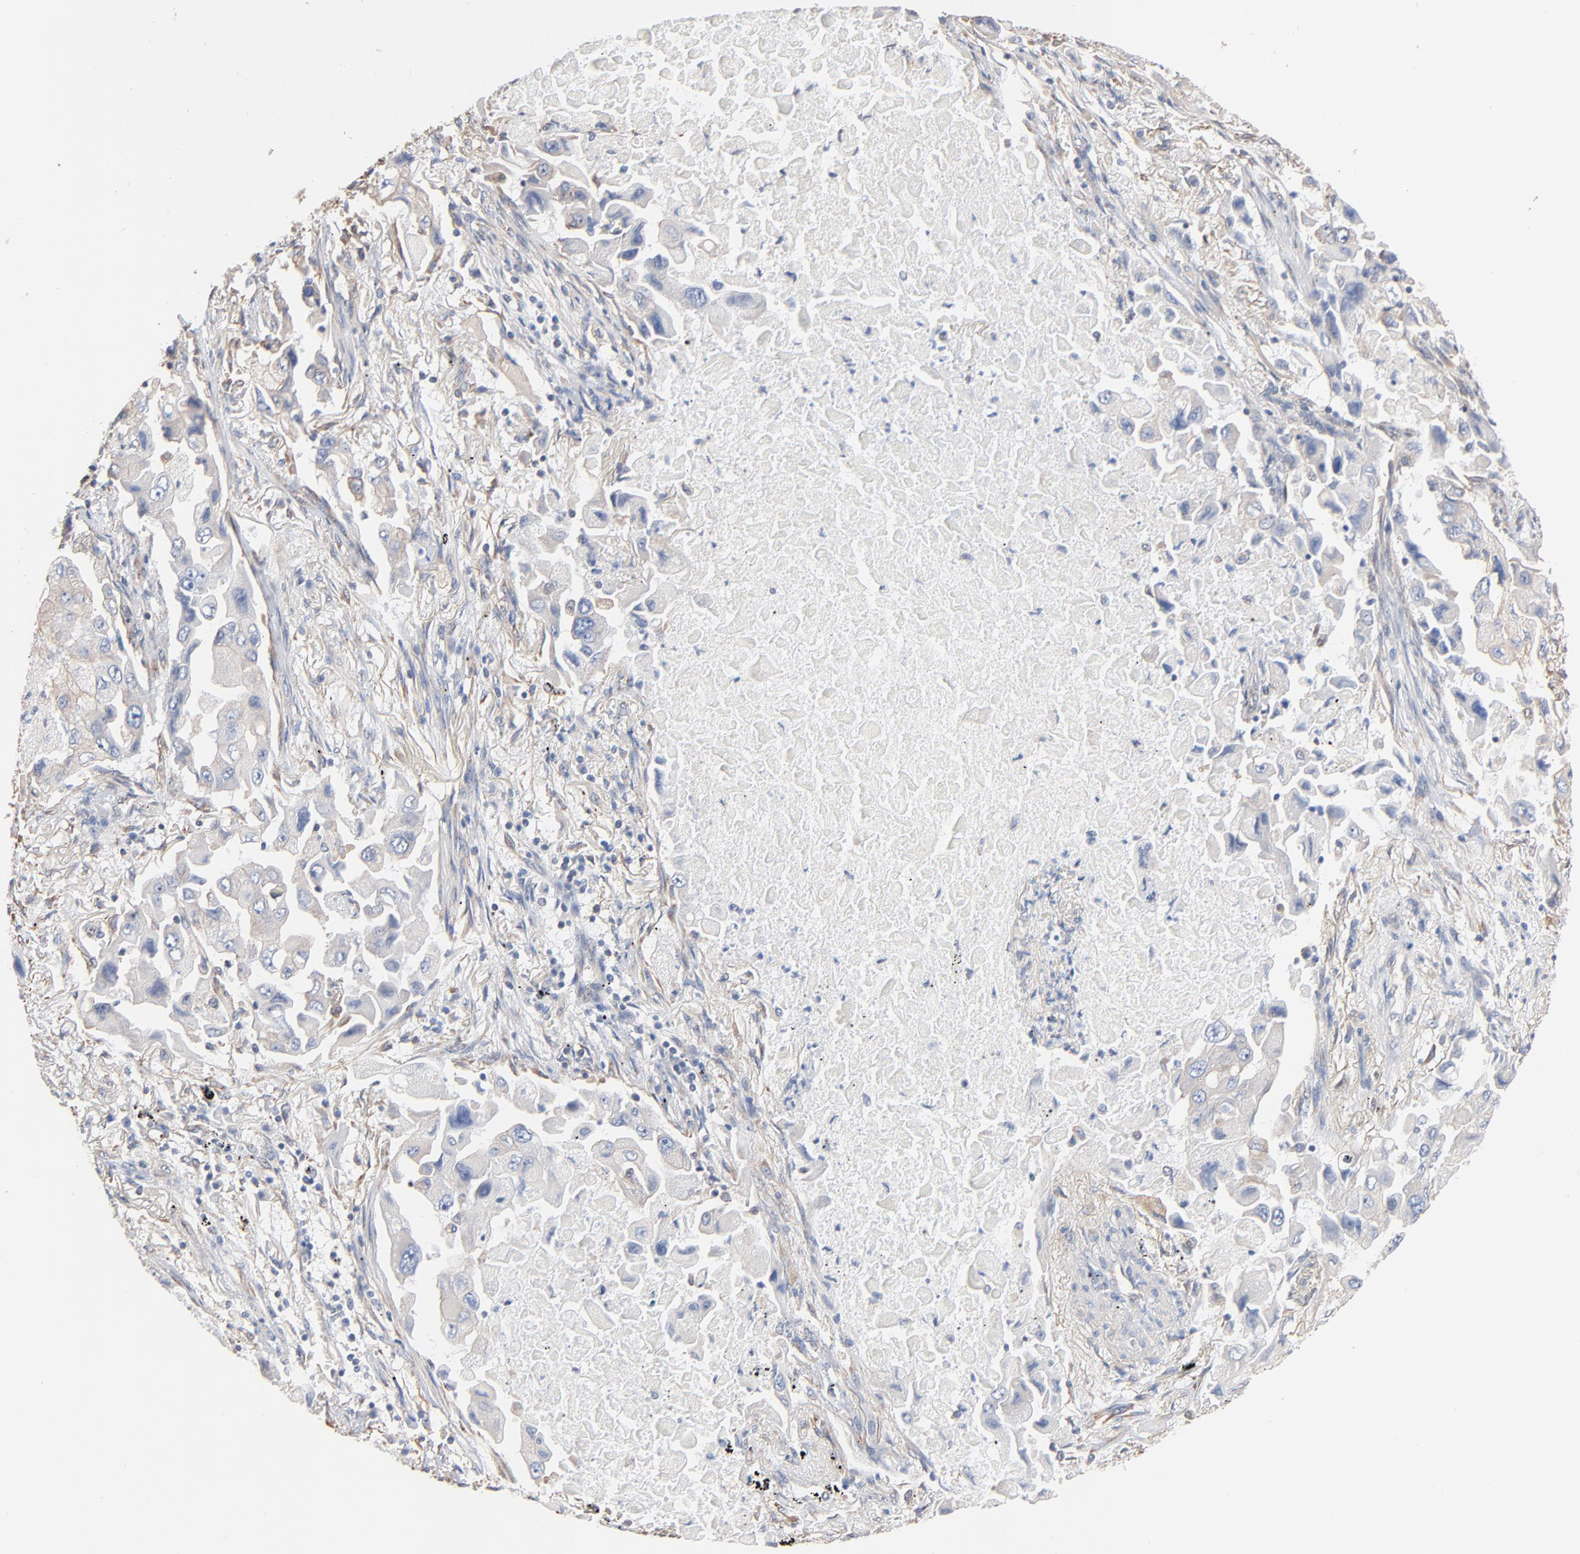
{"staining": {"intensity": "negative", "quantity": "none", "location": "none"}, "tissue": "lung cancer", "cell_type": "Tumor cells", "image_type": "cancer", "snomed": [{"axis": "morphology", "description": "Adenocarcinoma, NOS"}, {"axis": "topography", "description": "Lung"}], "caption": "DAB (3,3'-diaminobenzidine) immunohistochemical staining of adenocarcinoma (lung) shows no significant staining in tumor cells.", "gene": "ABCD4", "patient": {"sex": "female", "age": 65}}